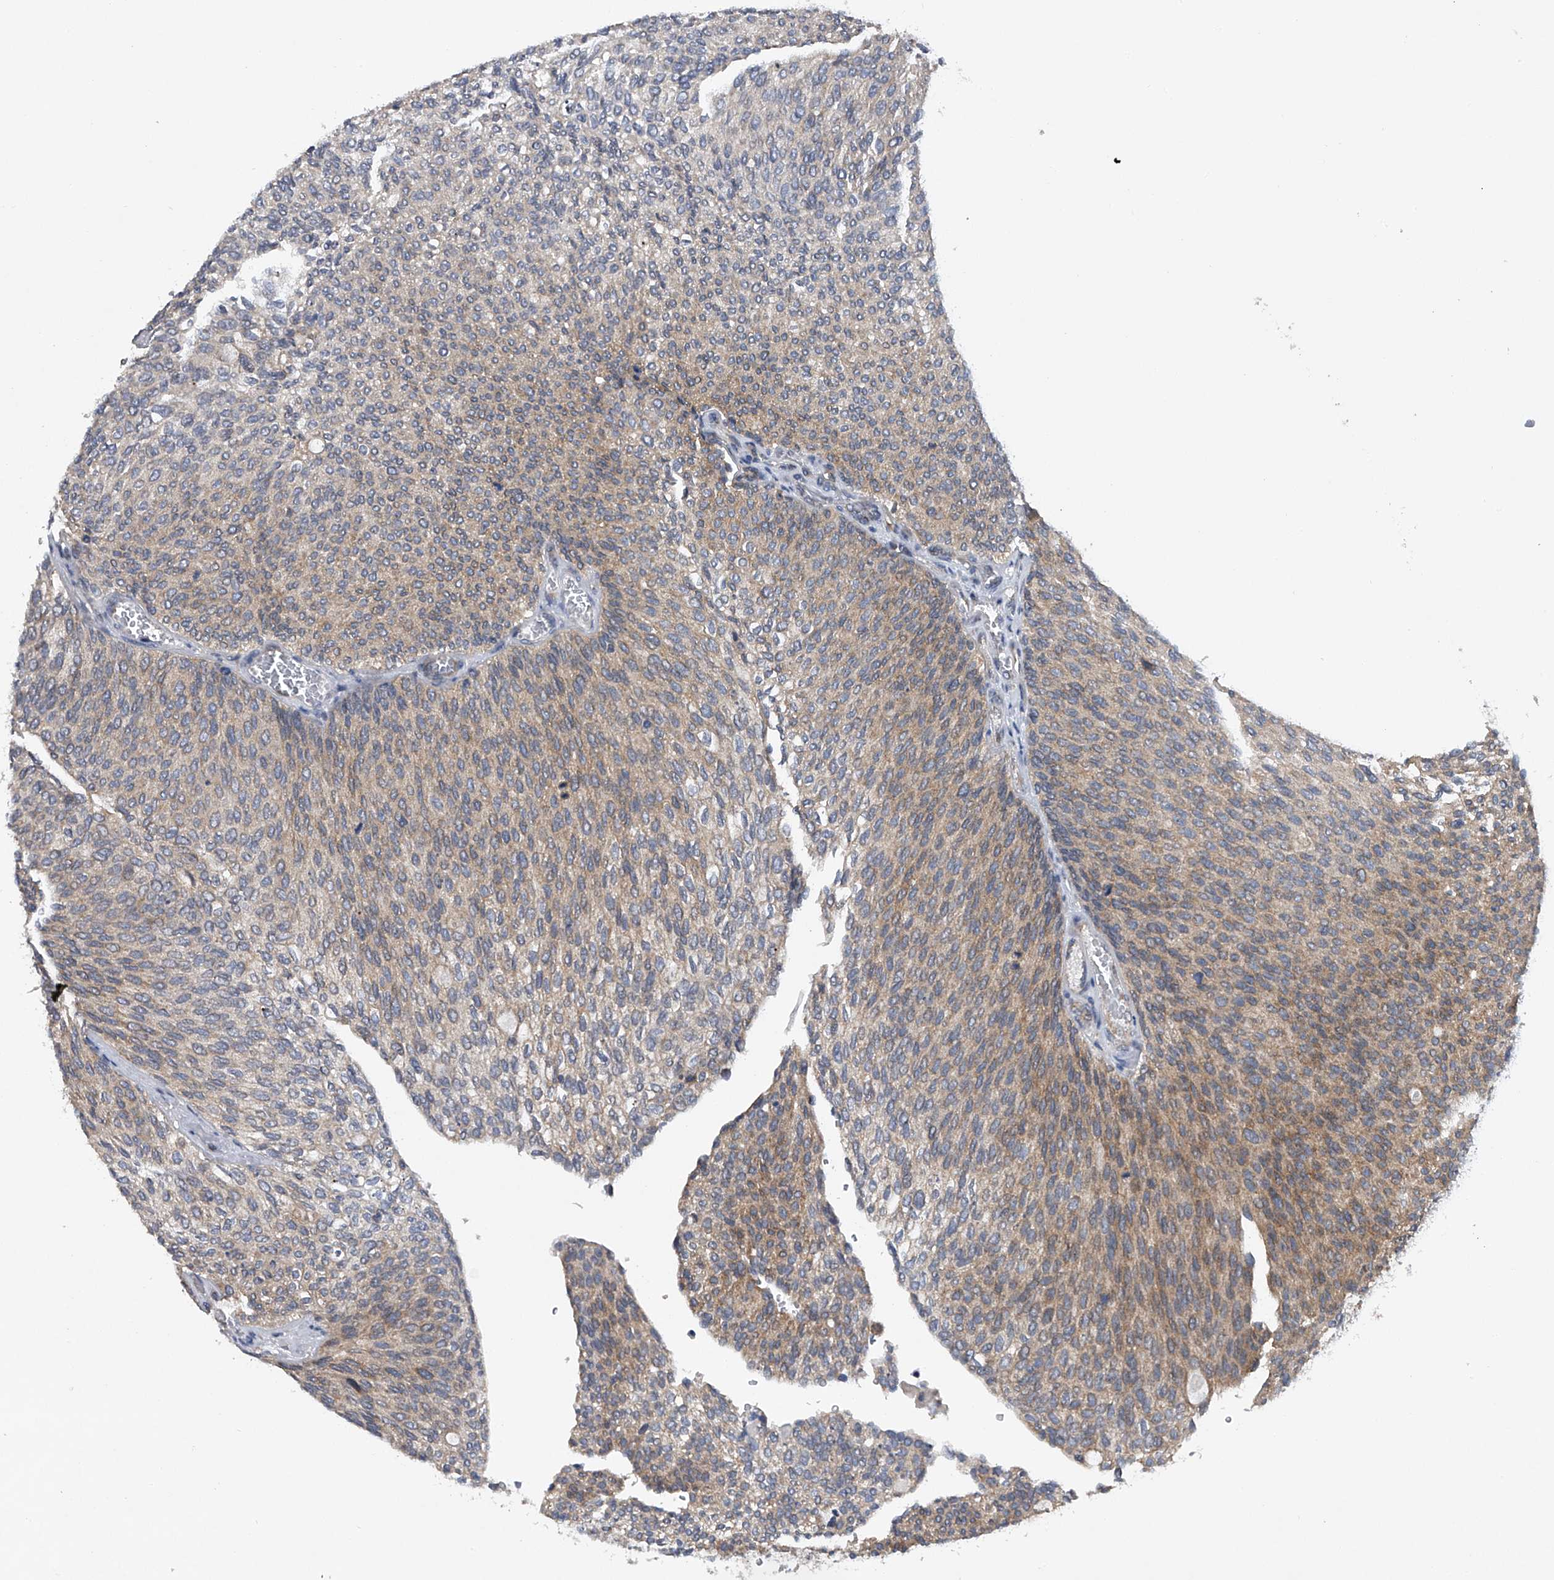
{"staining": {"intensity": "weak", "quantity": "25%-75%", "location": "cytoplasmic/membranous"}, "tissue": "urothelial cancer", "cell_type": "Tumor cells", "image_type": "cancer", "snomed": [{"axis": "morphology", "description": "Urothelial carcinoma, Low grade"}, {"axis": "topography", "description": "Urinary bladder"}], "caption": "Immunohistochemistry image of urothelial carcinoma (low-grade) stained for a protein (brown), which reveals low levels of weak cytoplasmic/membranous expression in approximately 25%-75% of tumor cells.", "gene": "RNF5", "patient": {"sex": "female", "age": 79}}